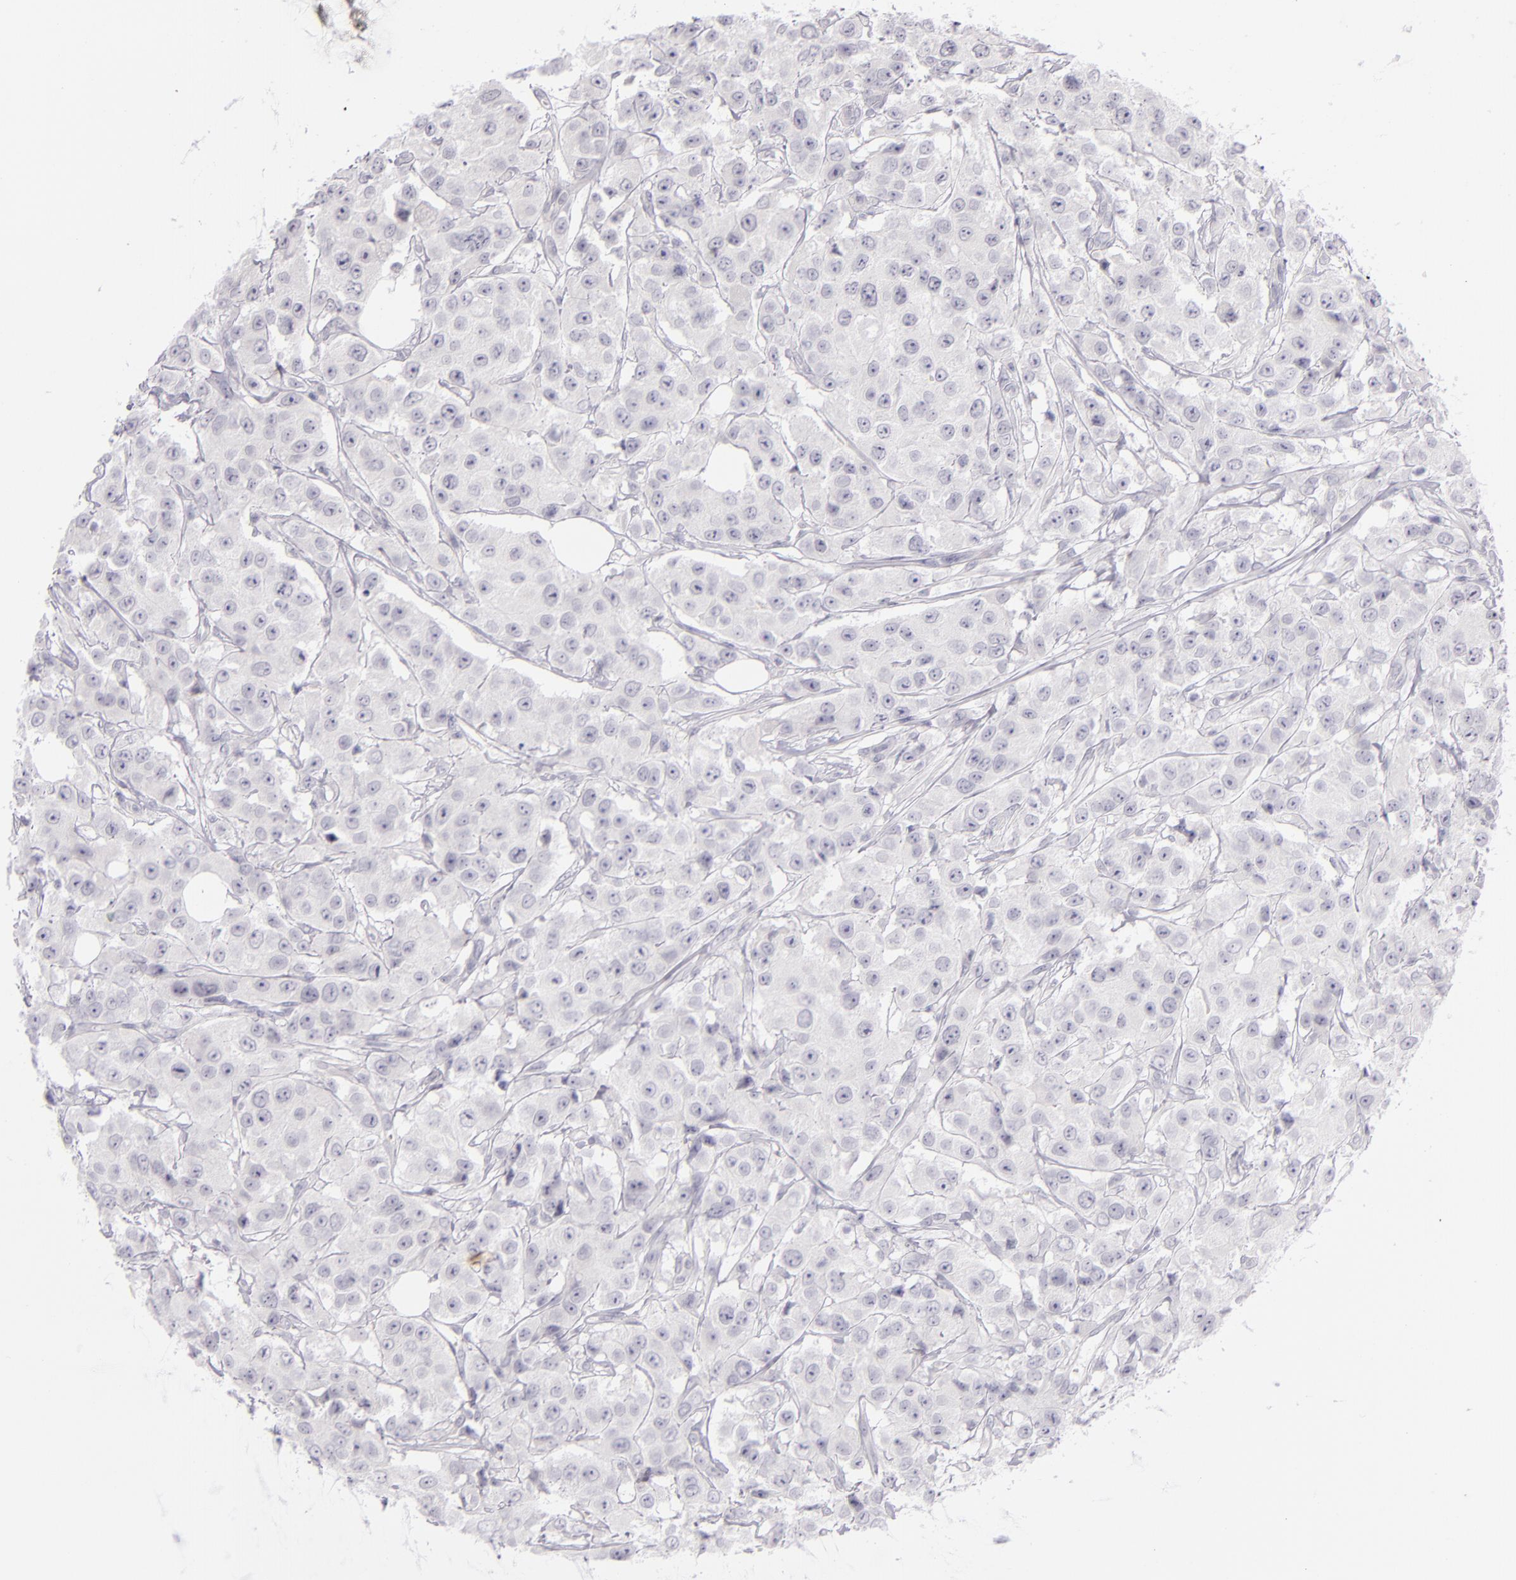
{"staining": {"intensity": "negative", "quantity": "none", "location": "none"}, "tissue": "breast cancer", "cell_type": "Tumor cells", "image_type": "cancer", "snomed": [{"axis": "morphology", "description": "Duct carcinoma"}, {"axis": "topography", "description": "Breast"}], "caption": "Breast intraductal carcinoma stained for a protein using IHC reveals no staining tumor cells.", "gene": "CD40", "patient": {"sex": "female", "age": 58}}